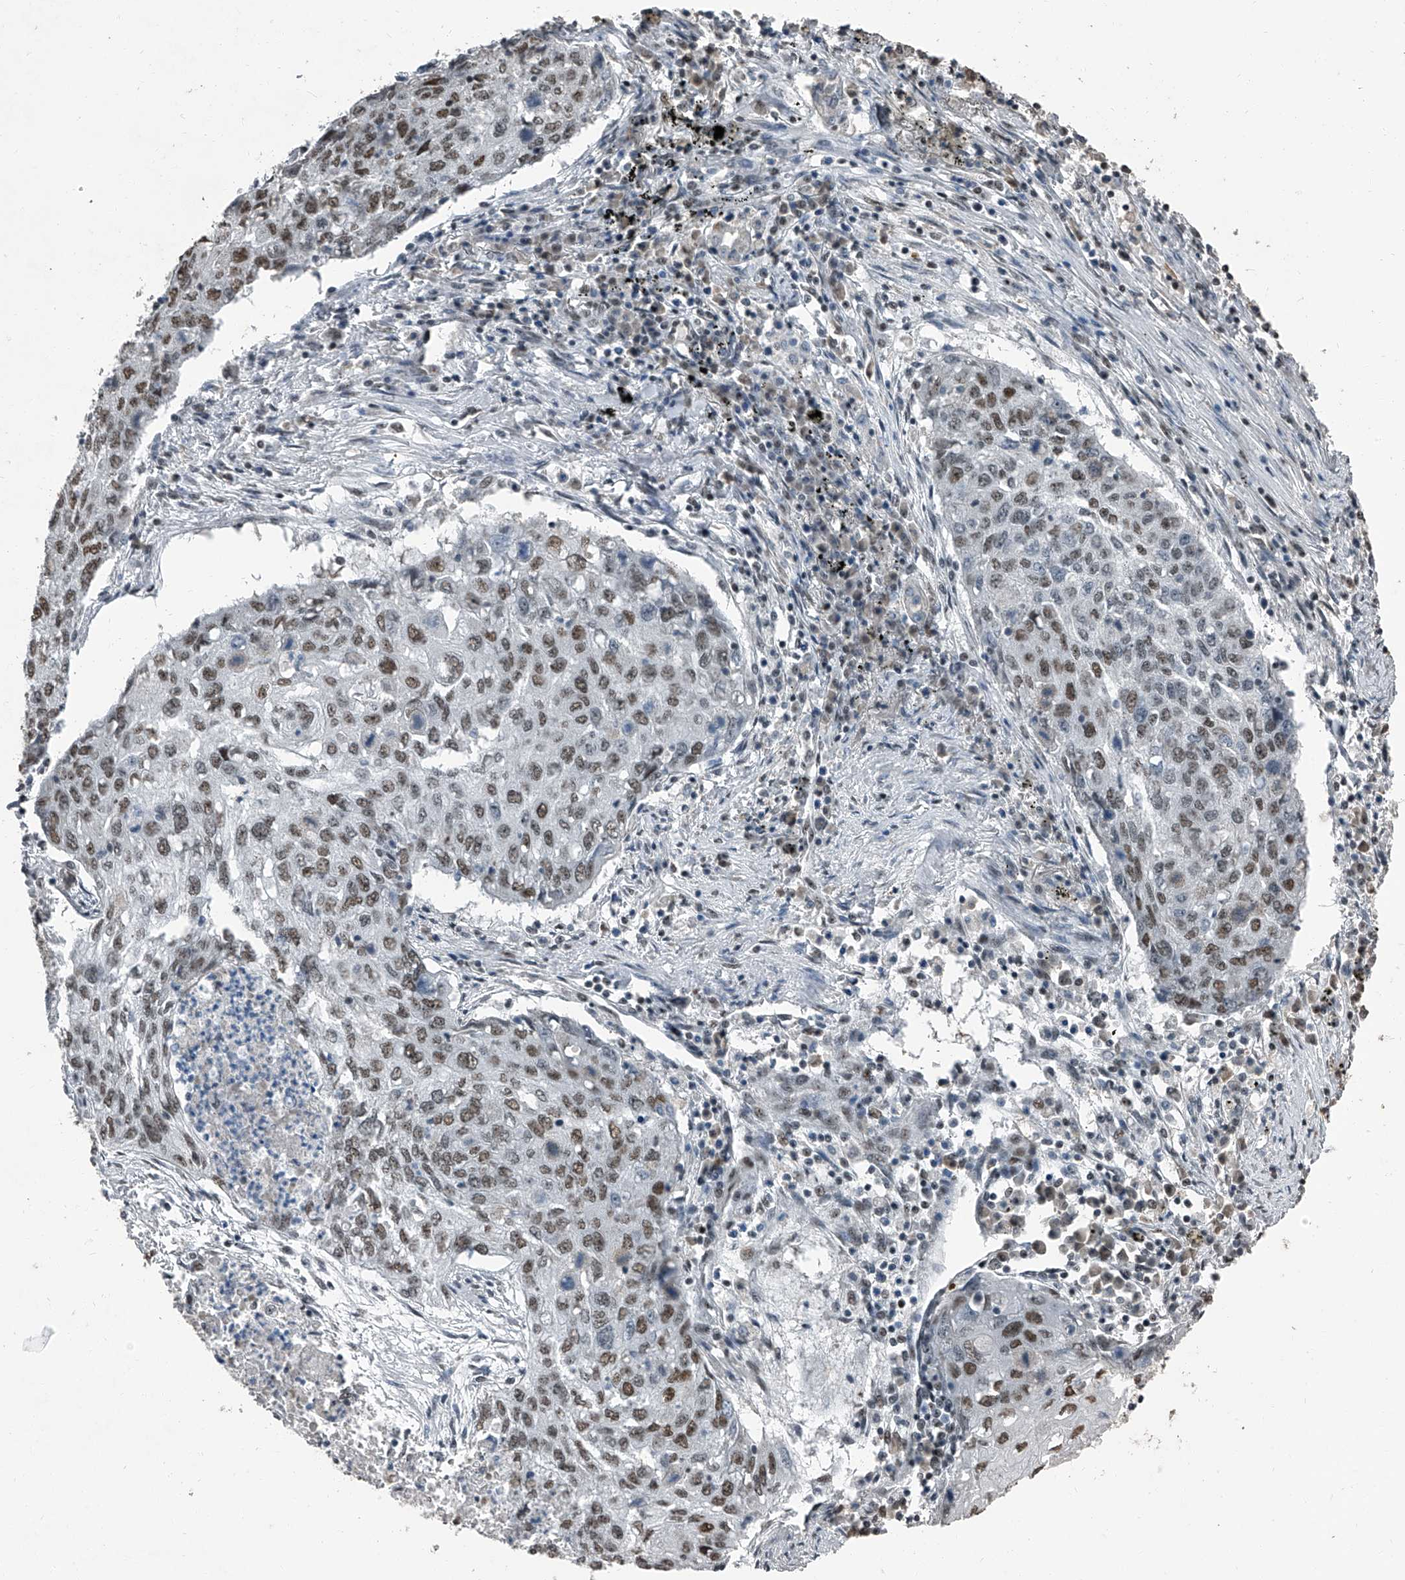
{"staining": {"intensity": "moderate", "quantity": ">75%", "location": "nuclear"}, "tissue": "lung cancer", "cell_type": "Tumor cells", "image_type": "cancer", "snomed": [{"axis": "morphology", "description": "Squamous cell carcinoma, NOS"}, {"axis": "topography", "description": "Lung"}], "caption": "Protein staining by immunohistochemistry demonstrates moderate nuclear expression in about >75% of tumor cells in lung cancer.", "gene": "TCOF1", "patient": {"sex": "female", "age": 63}}